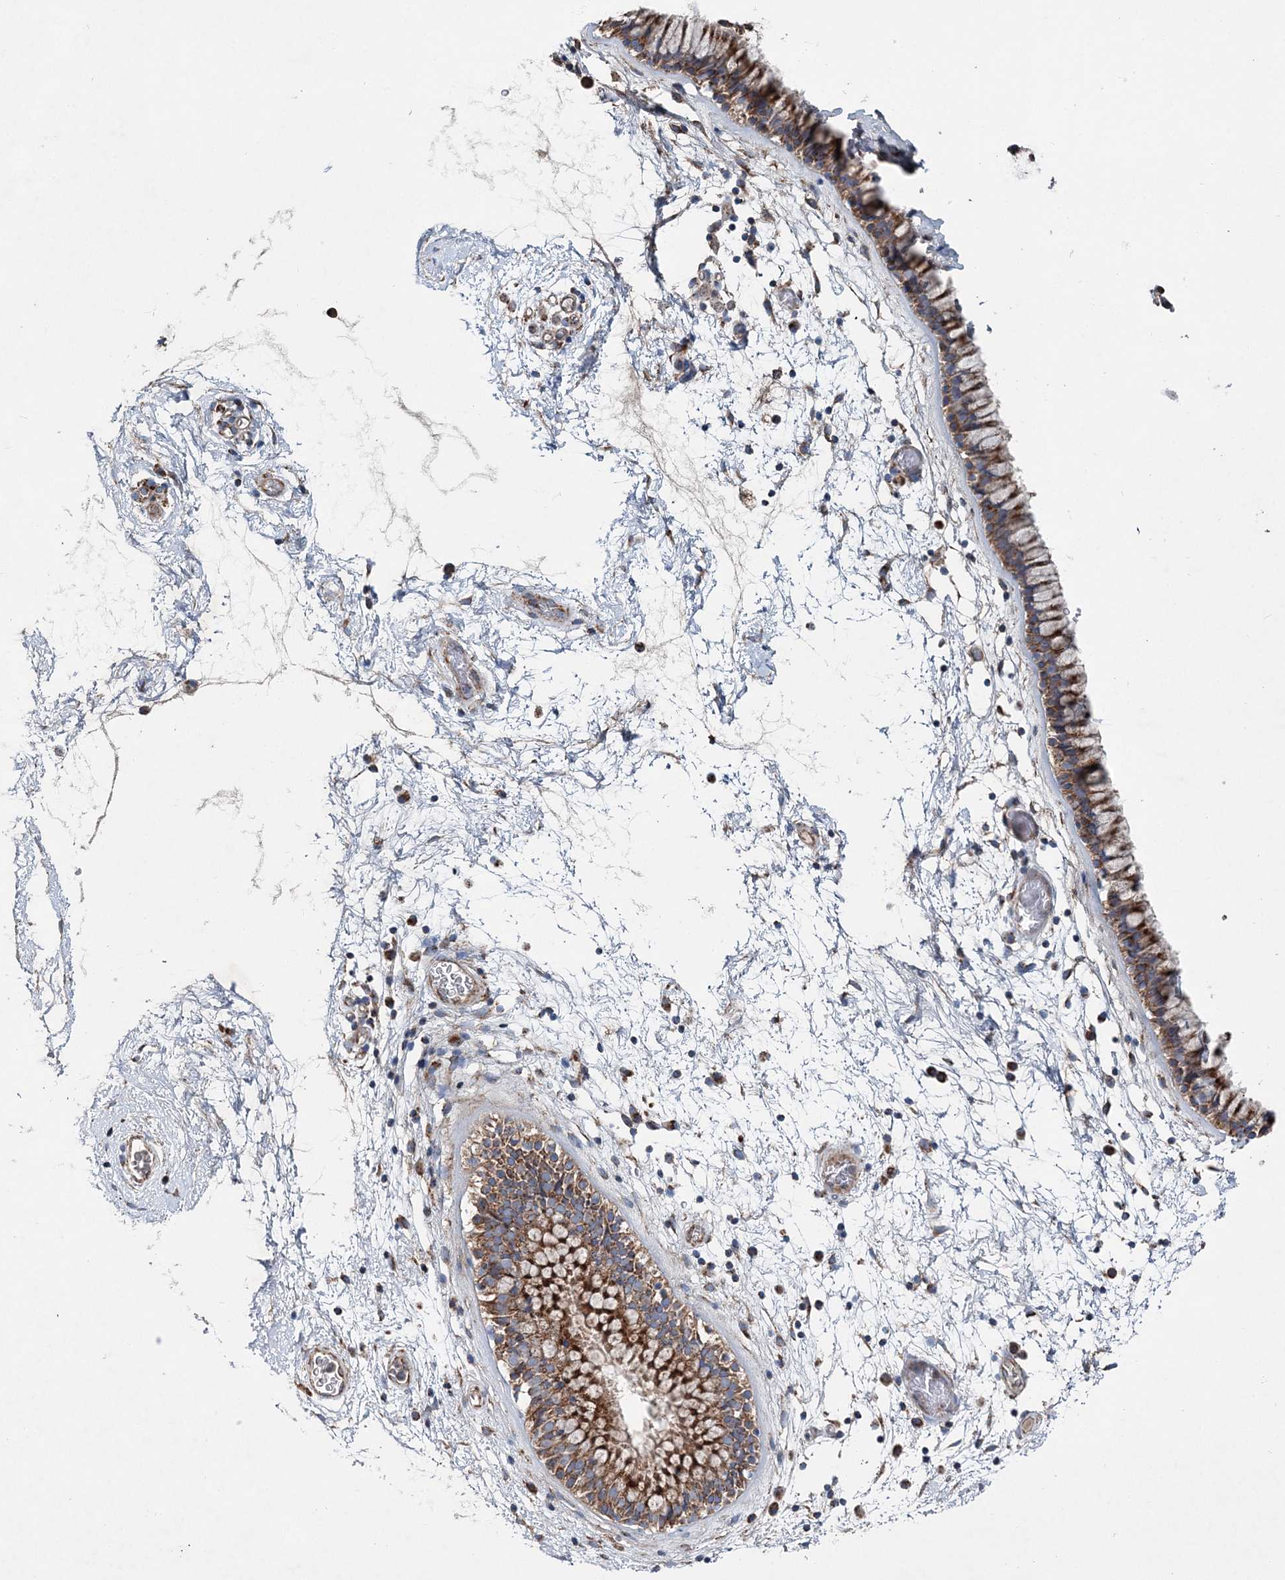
{"staining": {"intensity": "moderate", "quantity": ">75%", "location": "cytoplasmic/membranous"}, "tissue": "nasopharynx", "cell_type": "Respiratory epithelial cells", "image_type": "normal", "snomed": [{"axis": "morphology", "description": "Normal tissue, NOS"}, {"axis": "morphology", "description": "Inflammation, NOS"}, {"axis": "topography", "description": "Nasopharynx"}], "caption": "Immunohistochemistry (IHC) of benign human nasopharynx demonstrates medium levels of moderate cytoplasmic/membranous positivity in approximately >75% of respiratory epithelial cells.", "gene": "SPAG16", "patient": {"sex": "male", "age": 48}}